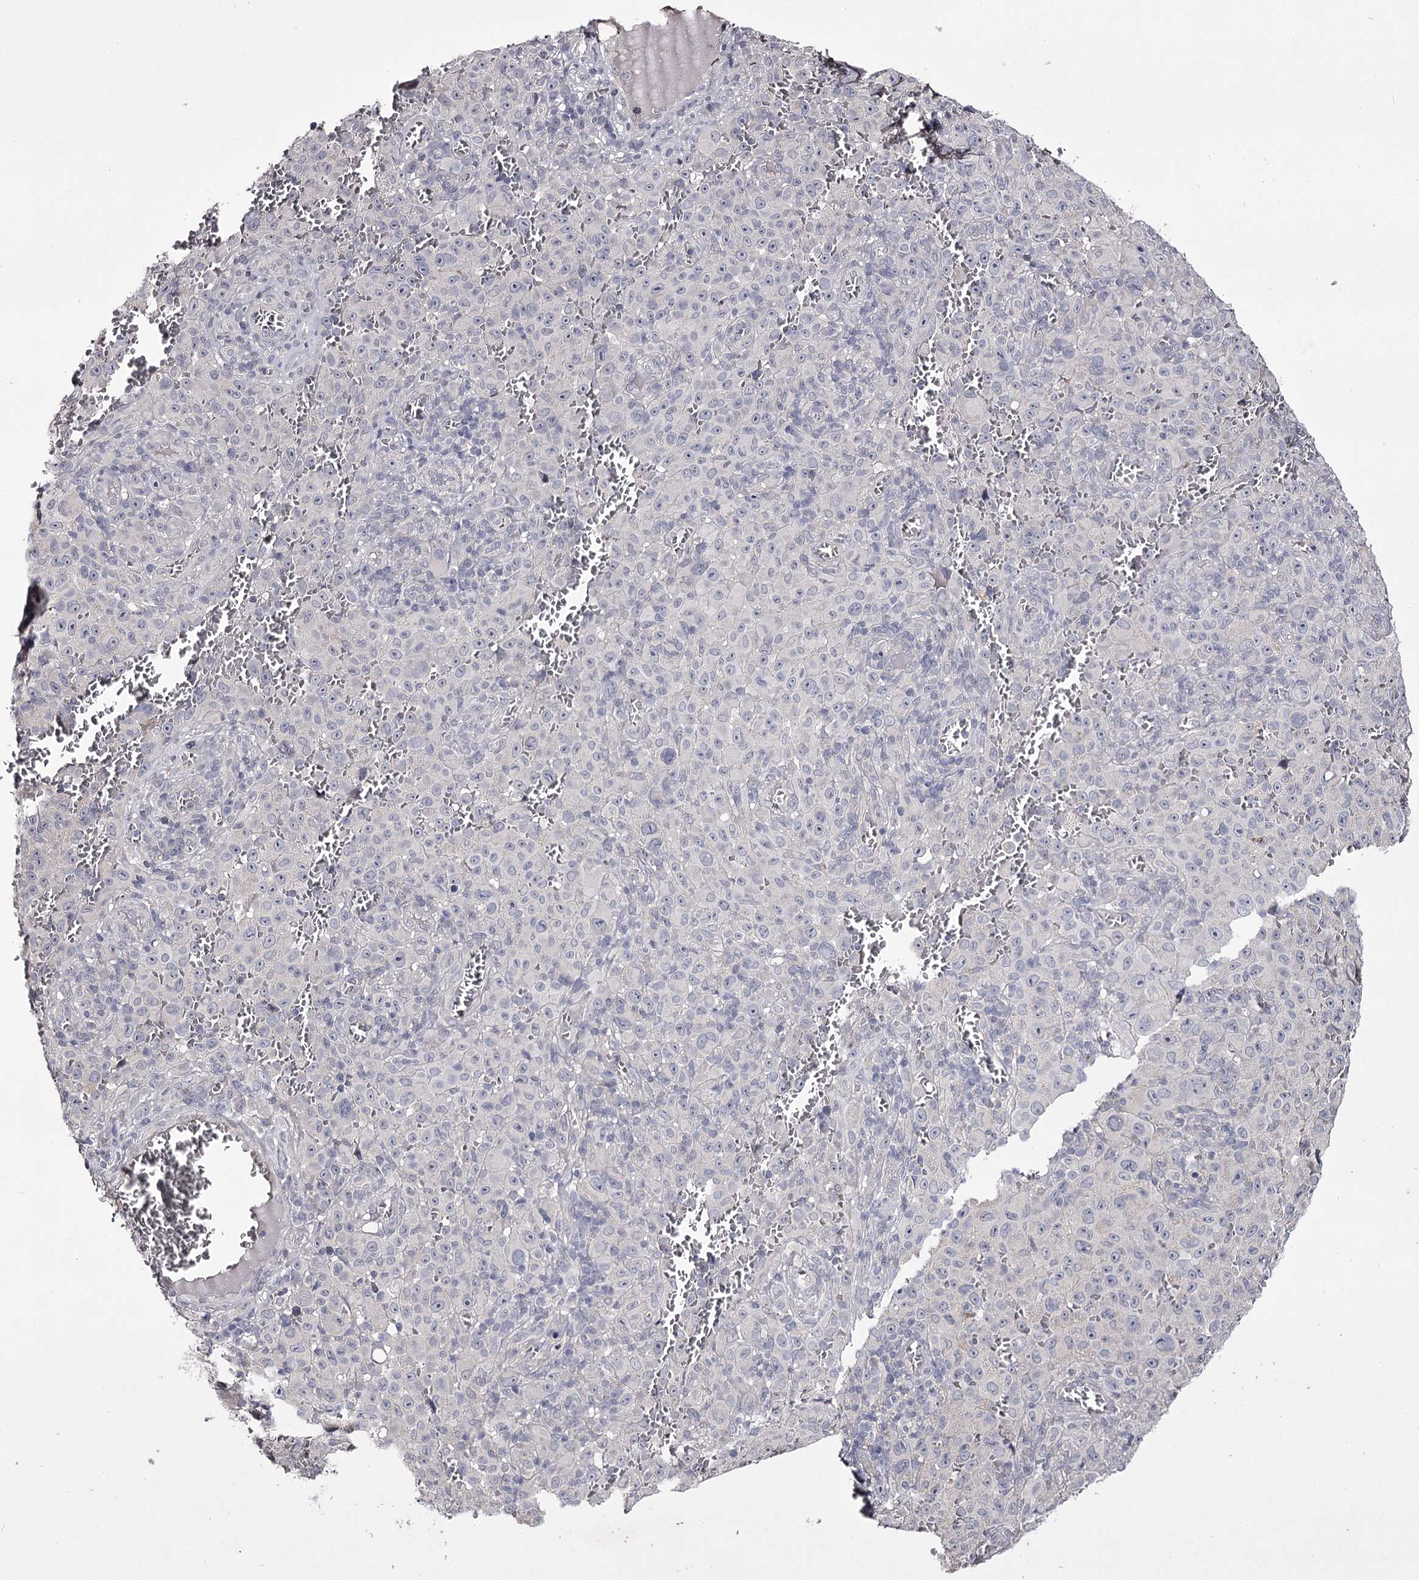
{"staining": {"intensity": "negative", "quantity": "none", "location": "none"}, "tissue": "melanoma", "cell_type": "Tumor cells", "image_type": "cancer", "snomed": [{"axis": "morphology", "description": "Malignant melanoma, NOS"}, {"axis": "topography", "description": "Skin"}], "caption": "This is an immunohistochemistry (IHC) micrograph of human malignant melanoma. There is no staining in tumor cells.", "gene": "PRM2", "patient": {"sex": "female", "age": 82}}